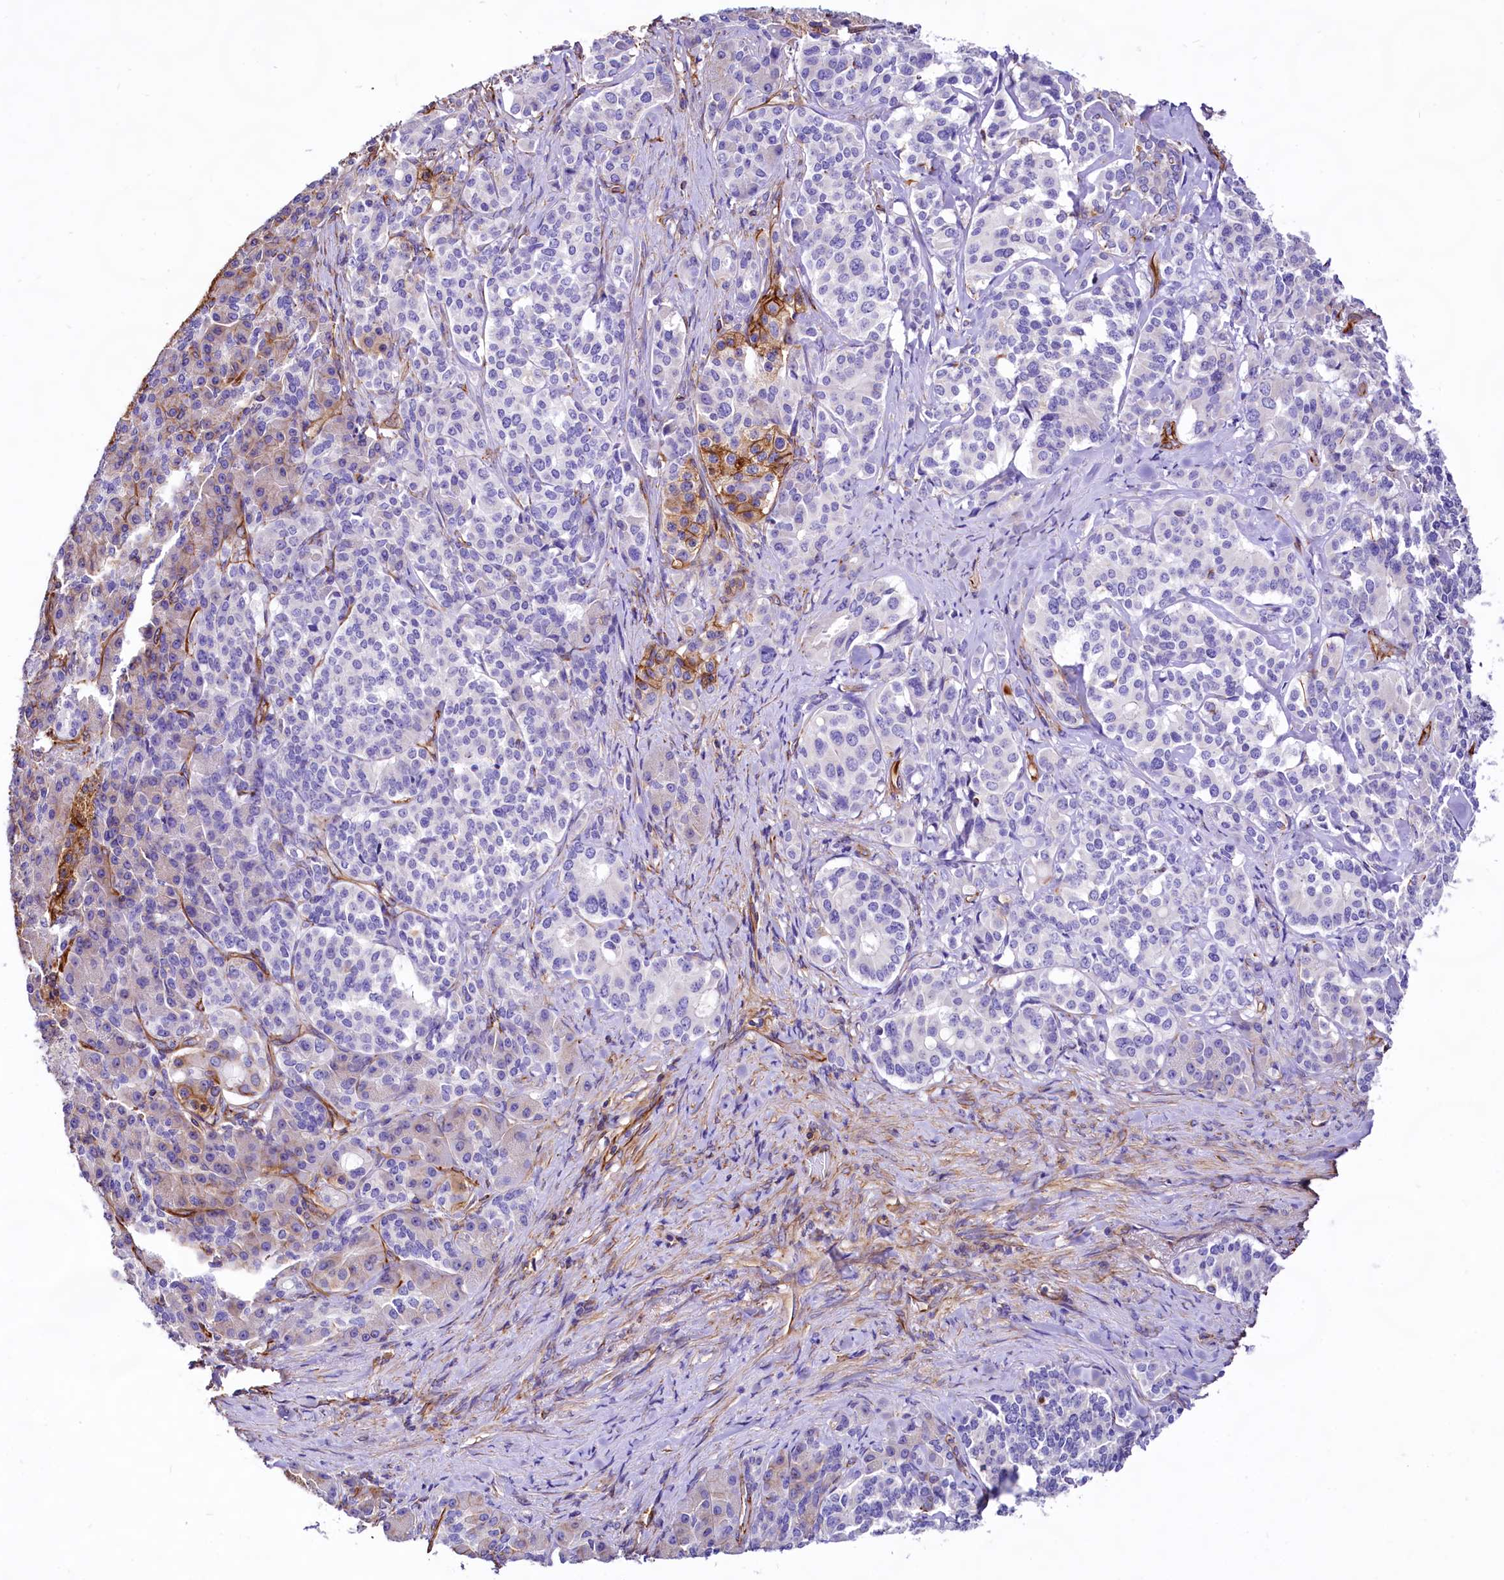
{"staining": {"intensity": "negative", "quantity": "none", "location": "none"}, "tissue": "pancreatic cancer", "cell_type": "Tumor cells", "image_type": "cancer", "snomed": [{"axis": "morphology", "description": "Adenocarcinoma, NOS"}, {"axis": "topography", "description": "Pancreas"}], "caption": "The photomicrograph exhibits no staining of tumor cells in adenocarcinoma (pancreatic).", "gene": "CD99", "patient": {"sex": "female", "age": 74}}